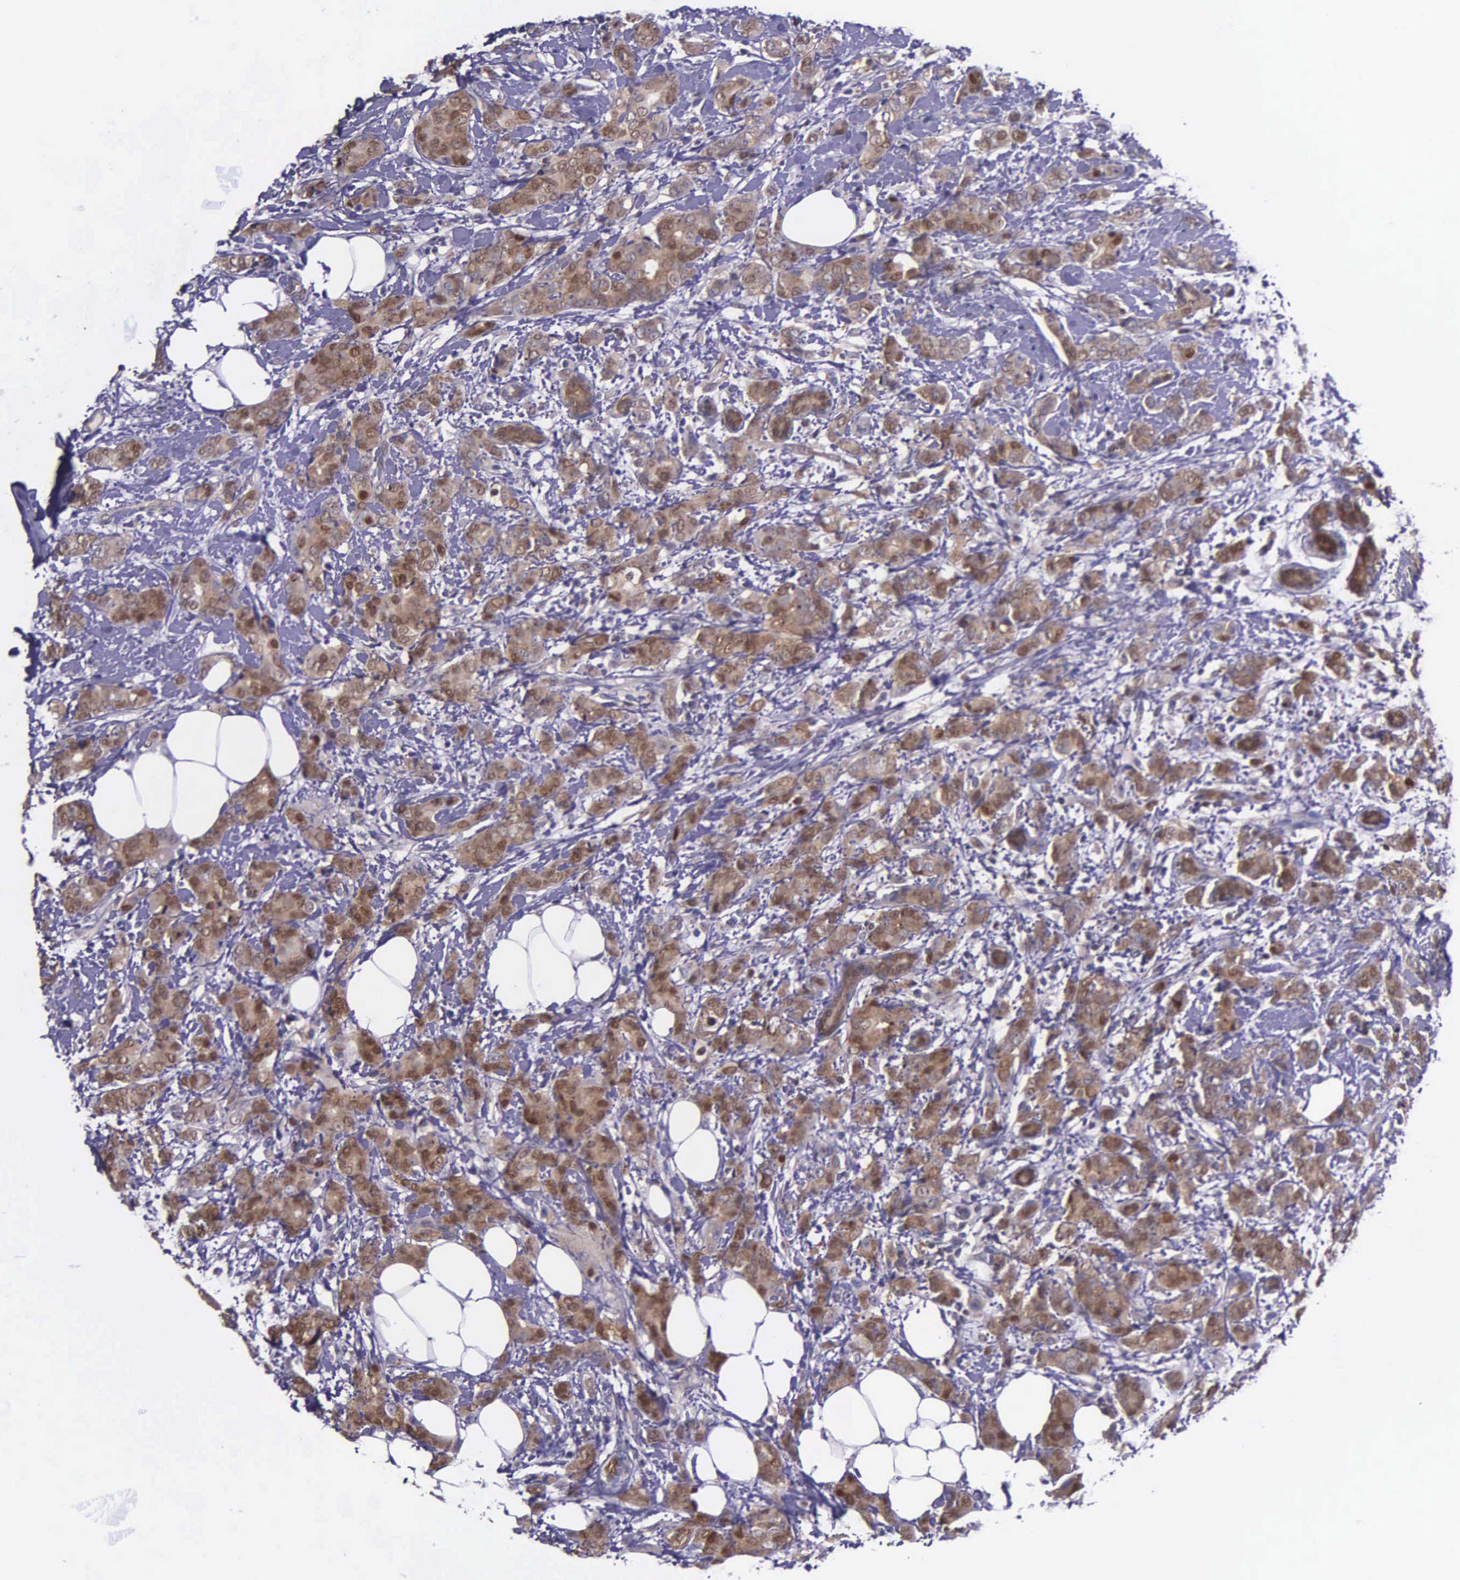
{"staining": {"intensity": "strong", "quantity": ">75%", "location": "cytoplasmic/membranous"}, "tissue": "breast cancer", "cell_type": "Tumor cells", "image_type": "cancer", "snomed": [{"axis": "morphology", "description": "Duct carcinoma"}, {"axis": "topography", "description": "Breast"}], "caption": "The photomicrograph demonstrates immunohistochemical staining of breast cancer (infiltrating ductal carcinoma). There is strong cytoplasmic/membranous expression is present in approximately >75% of tumor cells.", "gene": "GMPR2", "patient": {"sex": "female", "age": 53}}